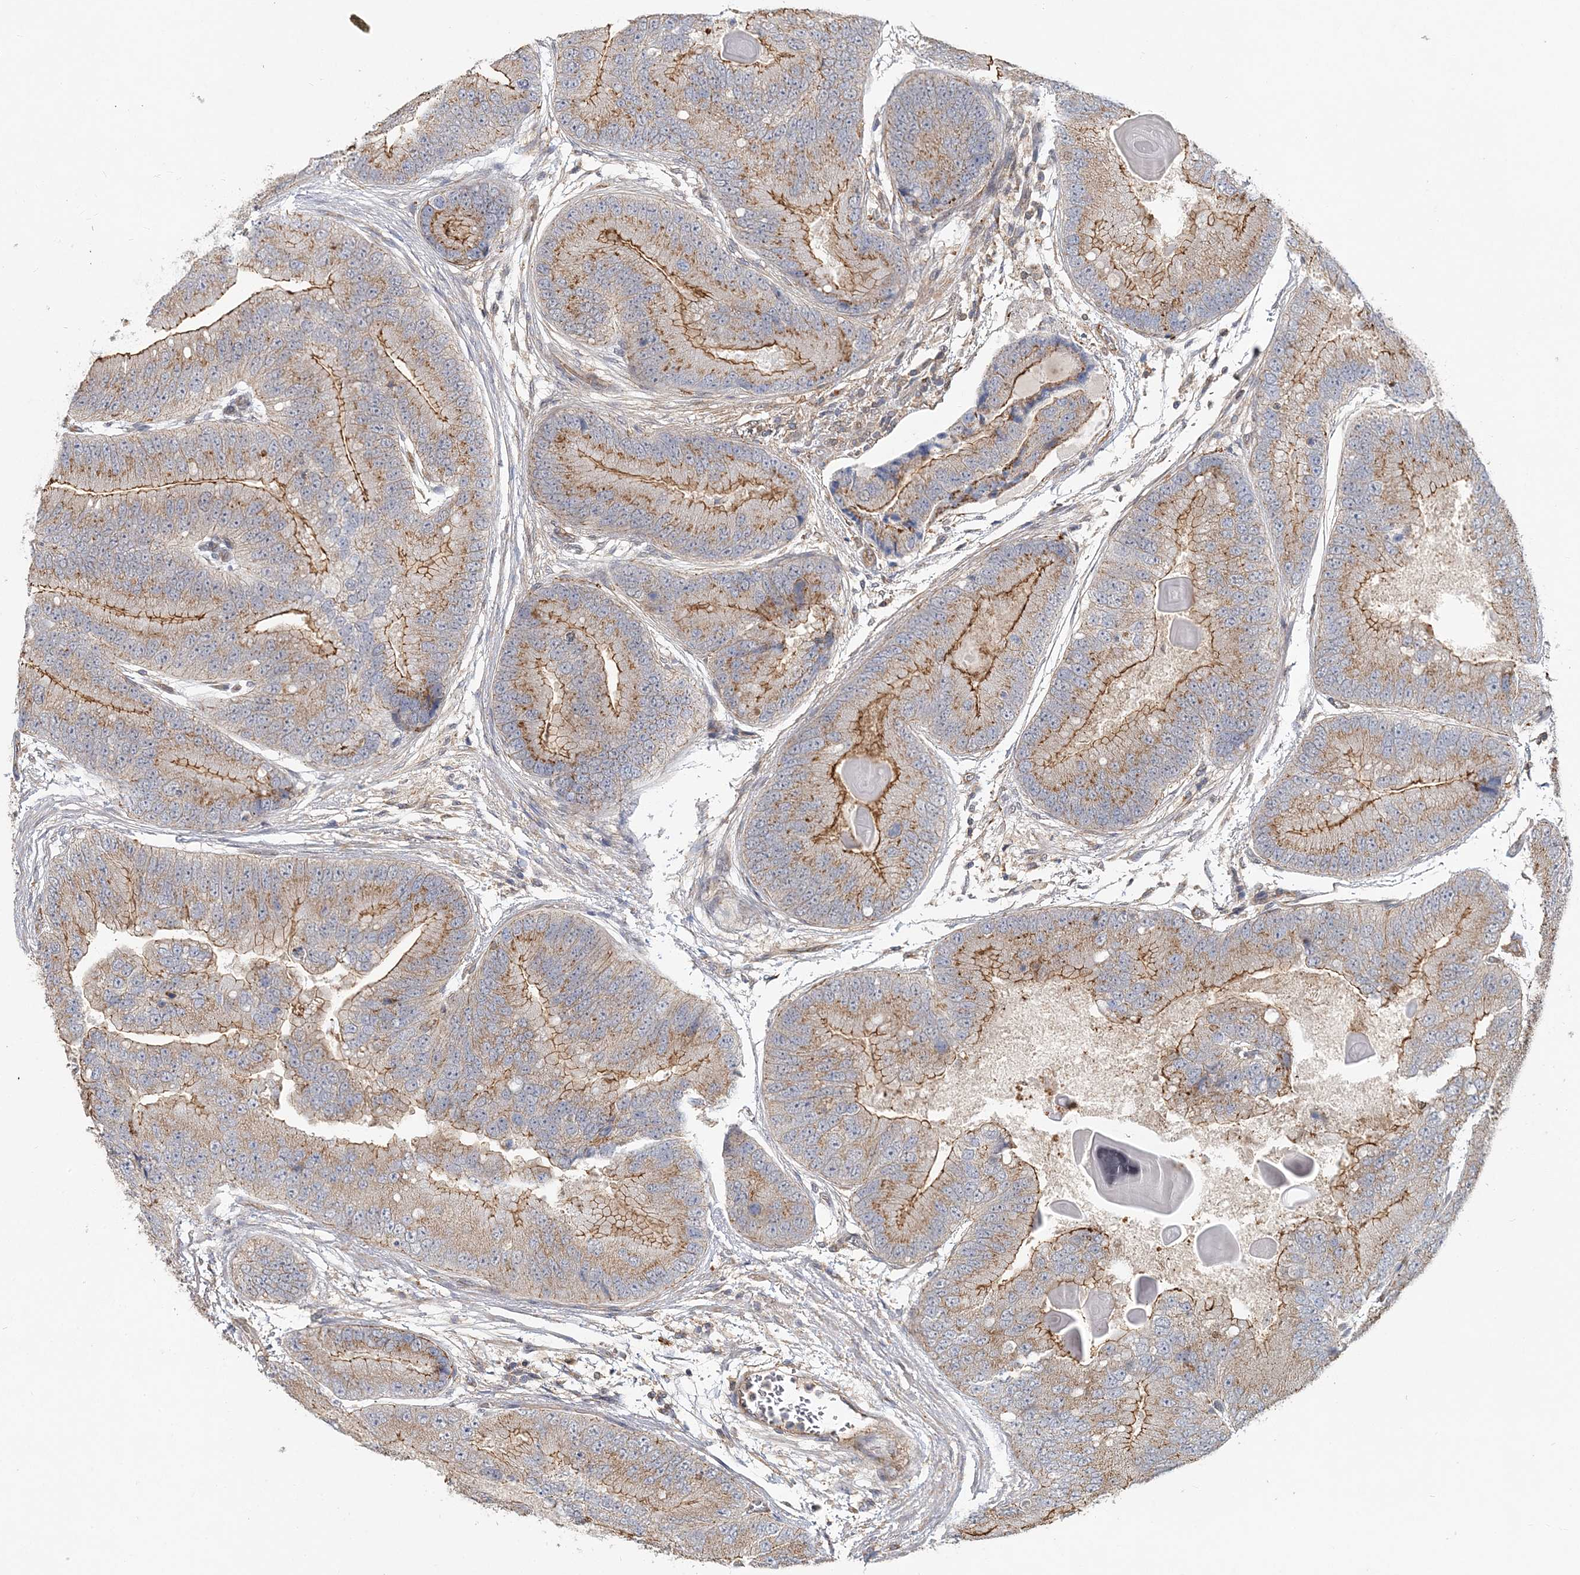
{"staining": {"intensity": "moderate", "quantity": "25%-75%", "location": "cytoplasmic/membranous"}, "tissue": "prostate cancer", "cell_type": "Tumor cells", "image_type": "cancer", "snomed": [{"axis": "morphology", "description": "Adenocarcinoma, High grade"}, {"axis": "topography", "description": "Prostate"}], "caption": "A high-resolution photomicrograph shows immunohistochemistry staining of prostate cancer (high-grade adenocarcinoma), which exhibits moderate cytoplasmic/membranous staining in approximately 25%-75% of tumor cells.", "gene": "MAT2B", "patient": {"sex": "male", "age": 70}}